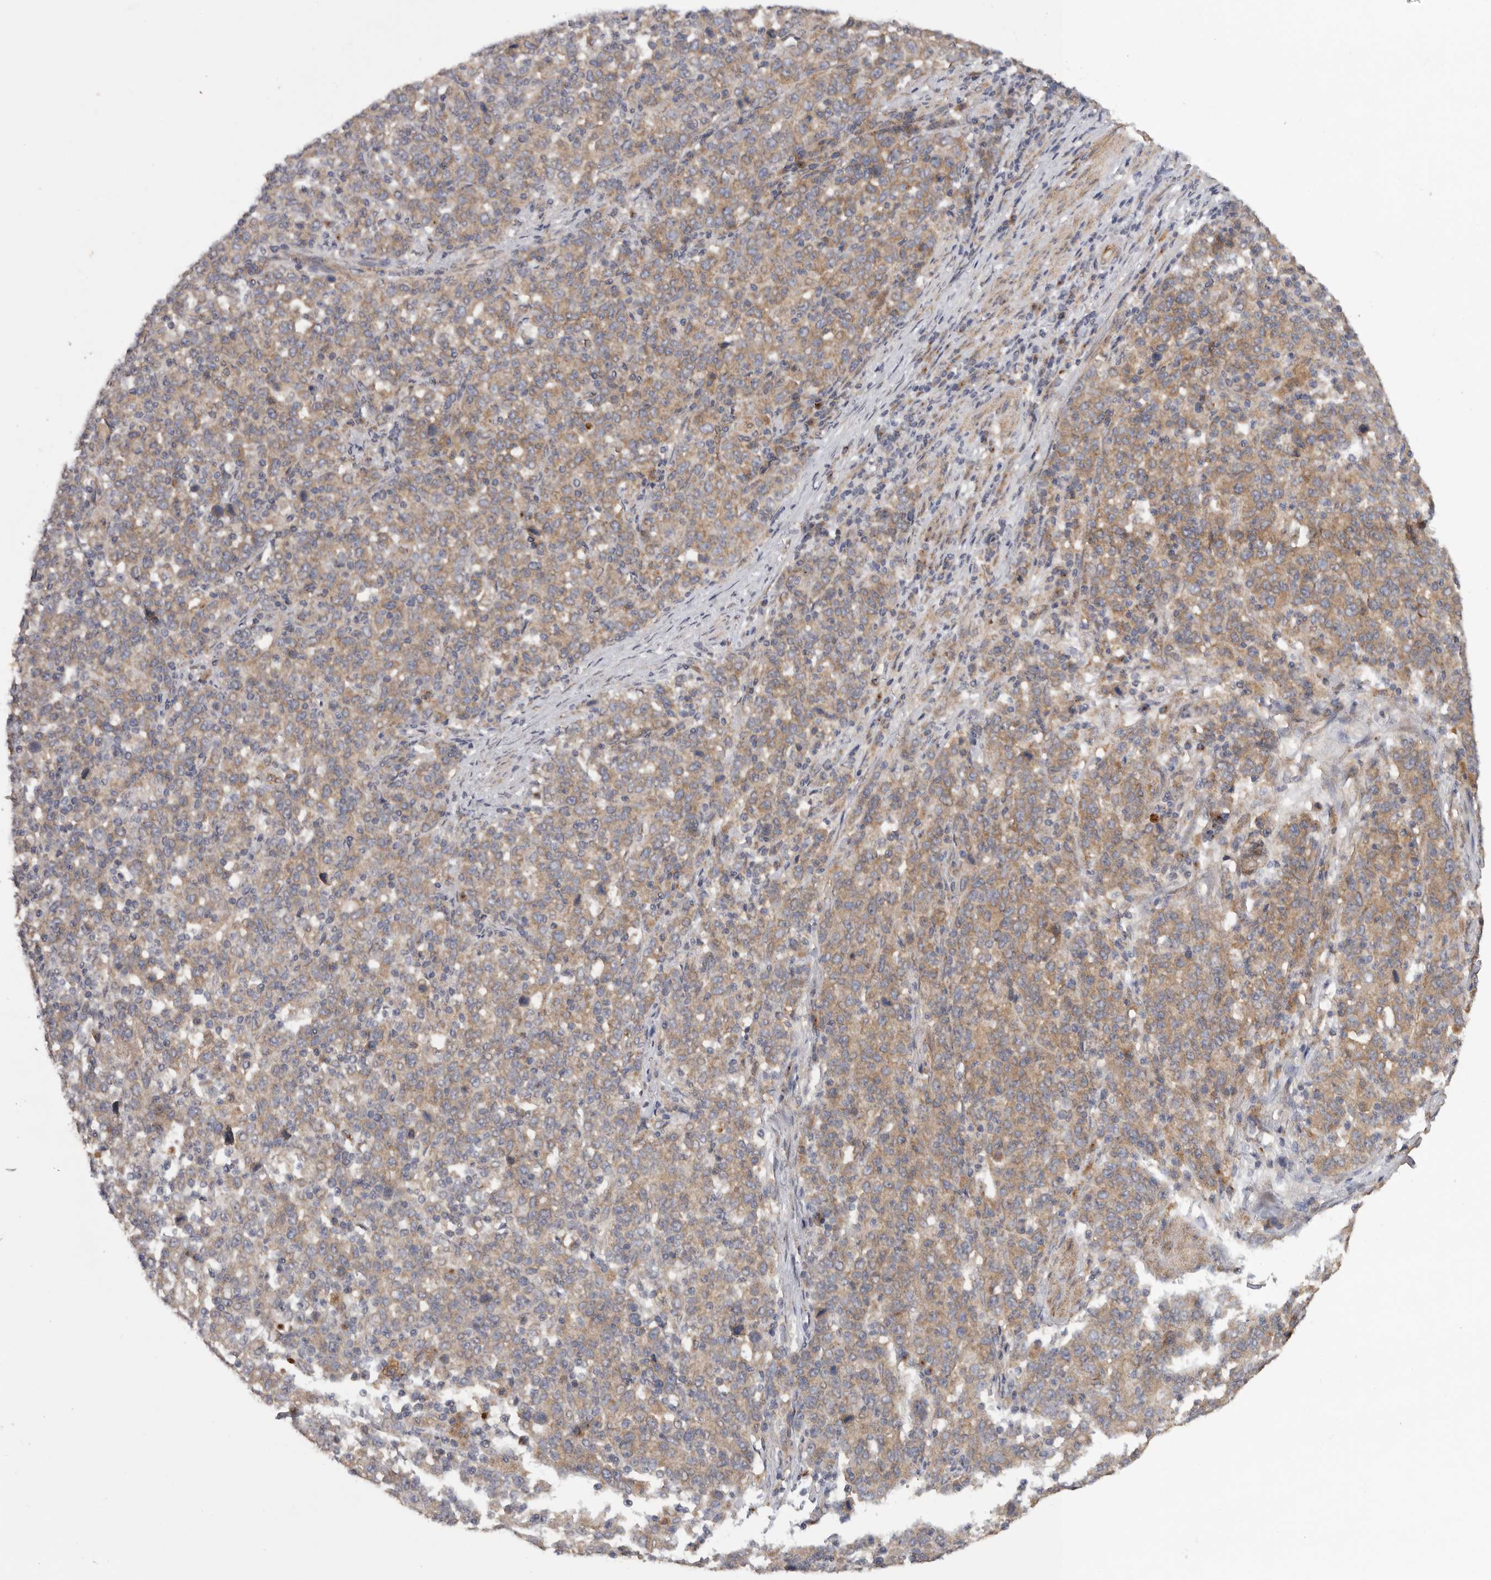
{"staining": {"intensity": "moderate", "quantity": ">75%", "location": "cytoplasmic/membranous"}, "tissue": "stomach cancer", "cell_type": "Tumor cells", "image_type": "cancer", "snomed": [{"axis": "morphology", "description": "Adenocarcinoma, NOS"}, {"axis": "topography", "description": "Stomach, upper"}], "caption": "Tumor cells exhibit medium levels of moderate cytoplasmic/membranous staining in approximately >75% of cells in human stomach cancer.", "gene": "PODXL2", "patient": {"sex": "male", "age": 69}}